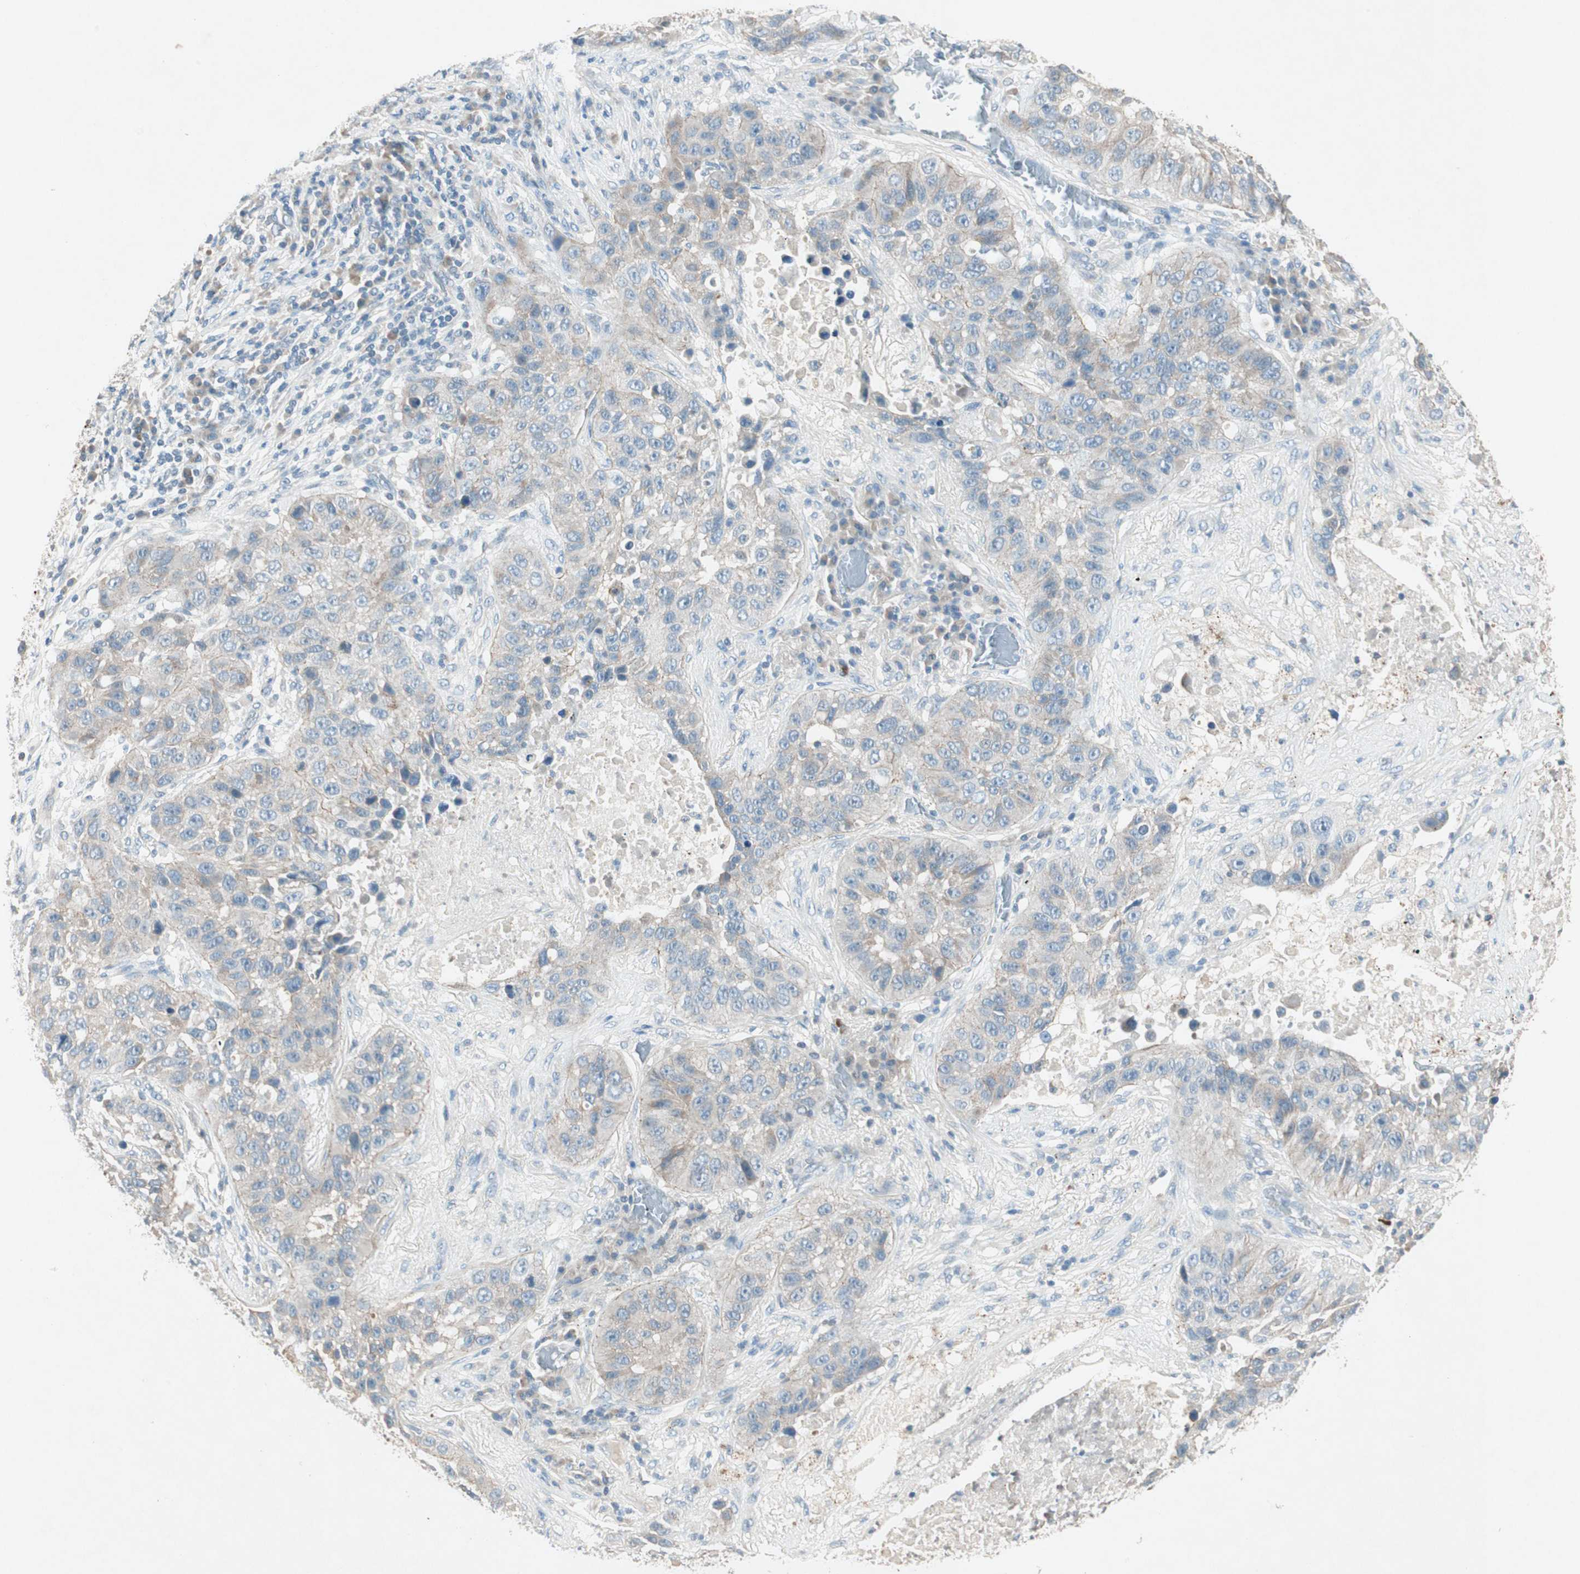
{"staining": {"intensity": "weak", "quantity": "<25%", "location": "cytoplasmic/membranous"}, "tissue": "lung cancer", "cell_type": "Tumor cells", "image_type": "cancer", "snomed": [{"axis": "morphology", "description": "Squamous cell carcinoma, NOS"}, {"axis": "topography", "description": "Lung"}], "caption": "This is a histopathology image of IHC staining of lung cancer (squamous cell carcinoma), which shows no staining in tumor cells. (Stains: DAB (3,3'-diaminobenzidine) IHC with hematoxylin counter stain, Microscopy: brightfield microscopy at high magnification).", "gene": "NKAIN1", "patient": {"sex": "male", "age": 57}}